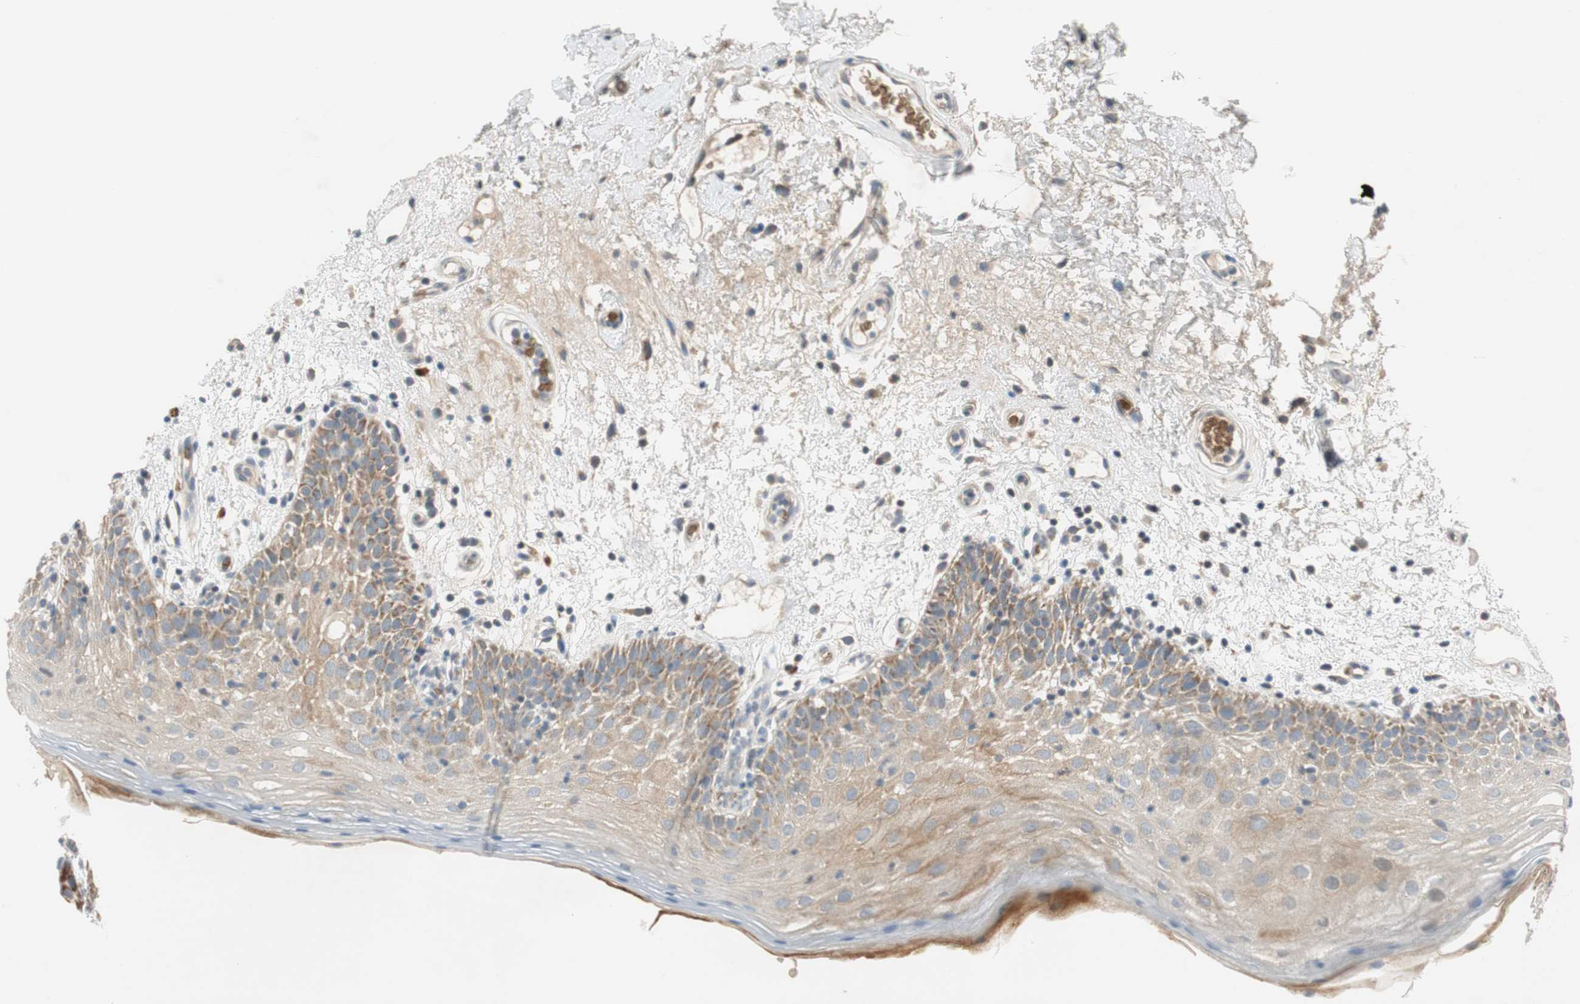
{"staining": {"intensity": "moderate", "quantity": ">75%", "location": "cytoplasmic/membranous"}, "tissue": "oral mucosa", "cell_type": "Squamous epithelial cells", "image_type": "normal", "snomed": [{"axis": "morphology", "description": "Normal tissue, NOS"}, {"axis": "morphology", "description": "Squamous cell carcinoma, NOS"}, {"axis": "topography", "description": "Skeletal muscle"}, {"axis": "topography", "description": "Oral tissue"}, {"axis": "topography", "description": "Head-Neck"}], "caption": "Oral mucosa stained for a protein demonstrates moderate cytoplasmic/membranous positivity in squamous epithelial cells. The staining is performed using DAB (3,3'-diaminobenzidine) brown chromogen to label protein expression. The nuclei are counter-stained blue using hematoxylin.", "gene": "GYPC", "patient": {"sex": "male", "age": 71}}